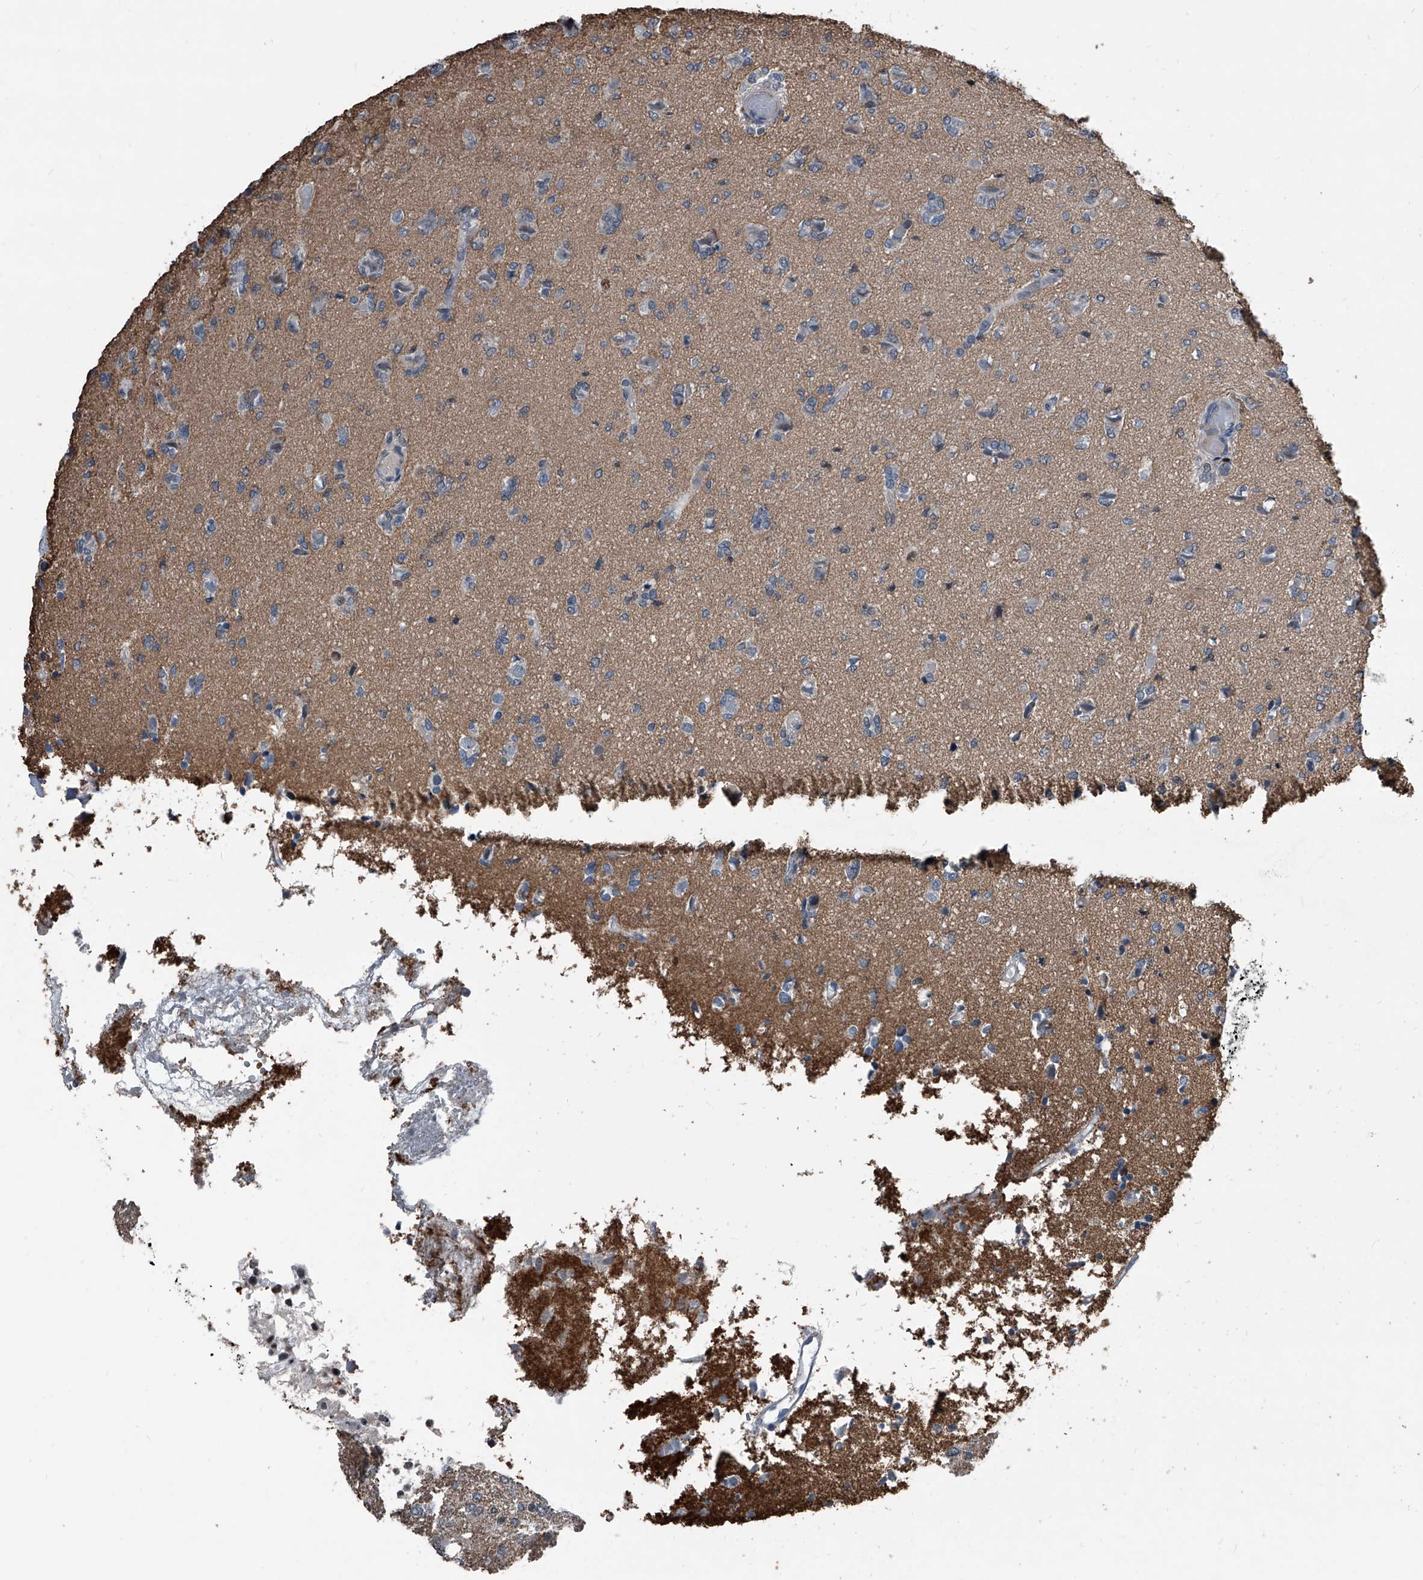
{"staining": {"intensity": "negative", "quantity": "none", "location": "none"}, "tissue": "glioma", "cell_type": "Tumor cells", "image_type": "cancer", "snomed": [{"axis": "morphology", "description": "Glioma, malignant, High grade"}, {"axis": "topography", "description": "Brain"}], "caption": "Histopathology image shows no protein expression in tumor cells of malignant glioma (high-grade) tissue. Brightfield microscopy of IHC stained with DAB (brown) and hematoxylin (blue), captured at high magnification.", "gene": "MEN1", "patient": {"sex": "female", "age": 59}}